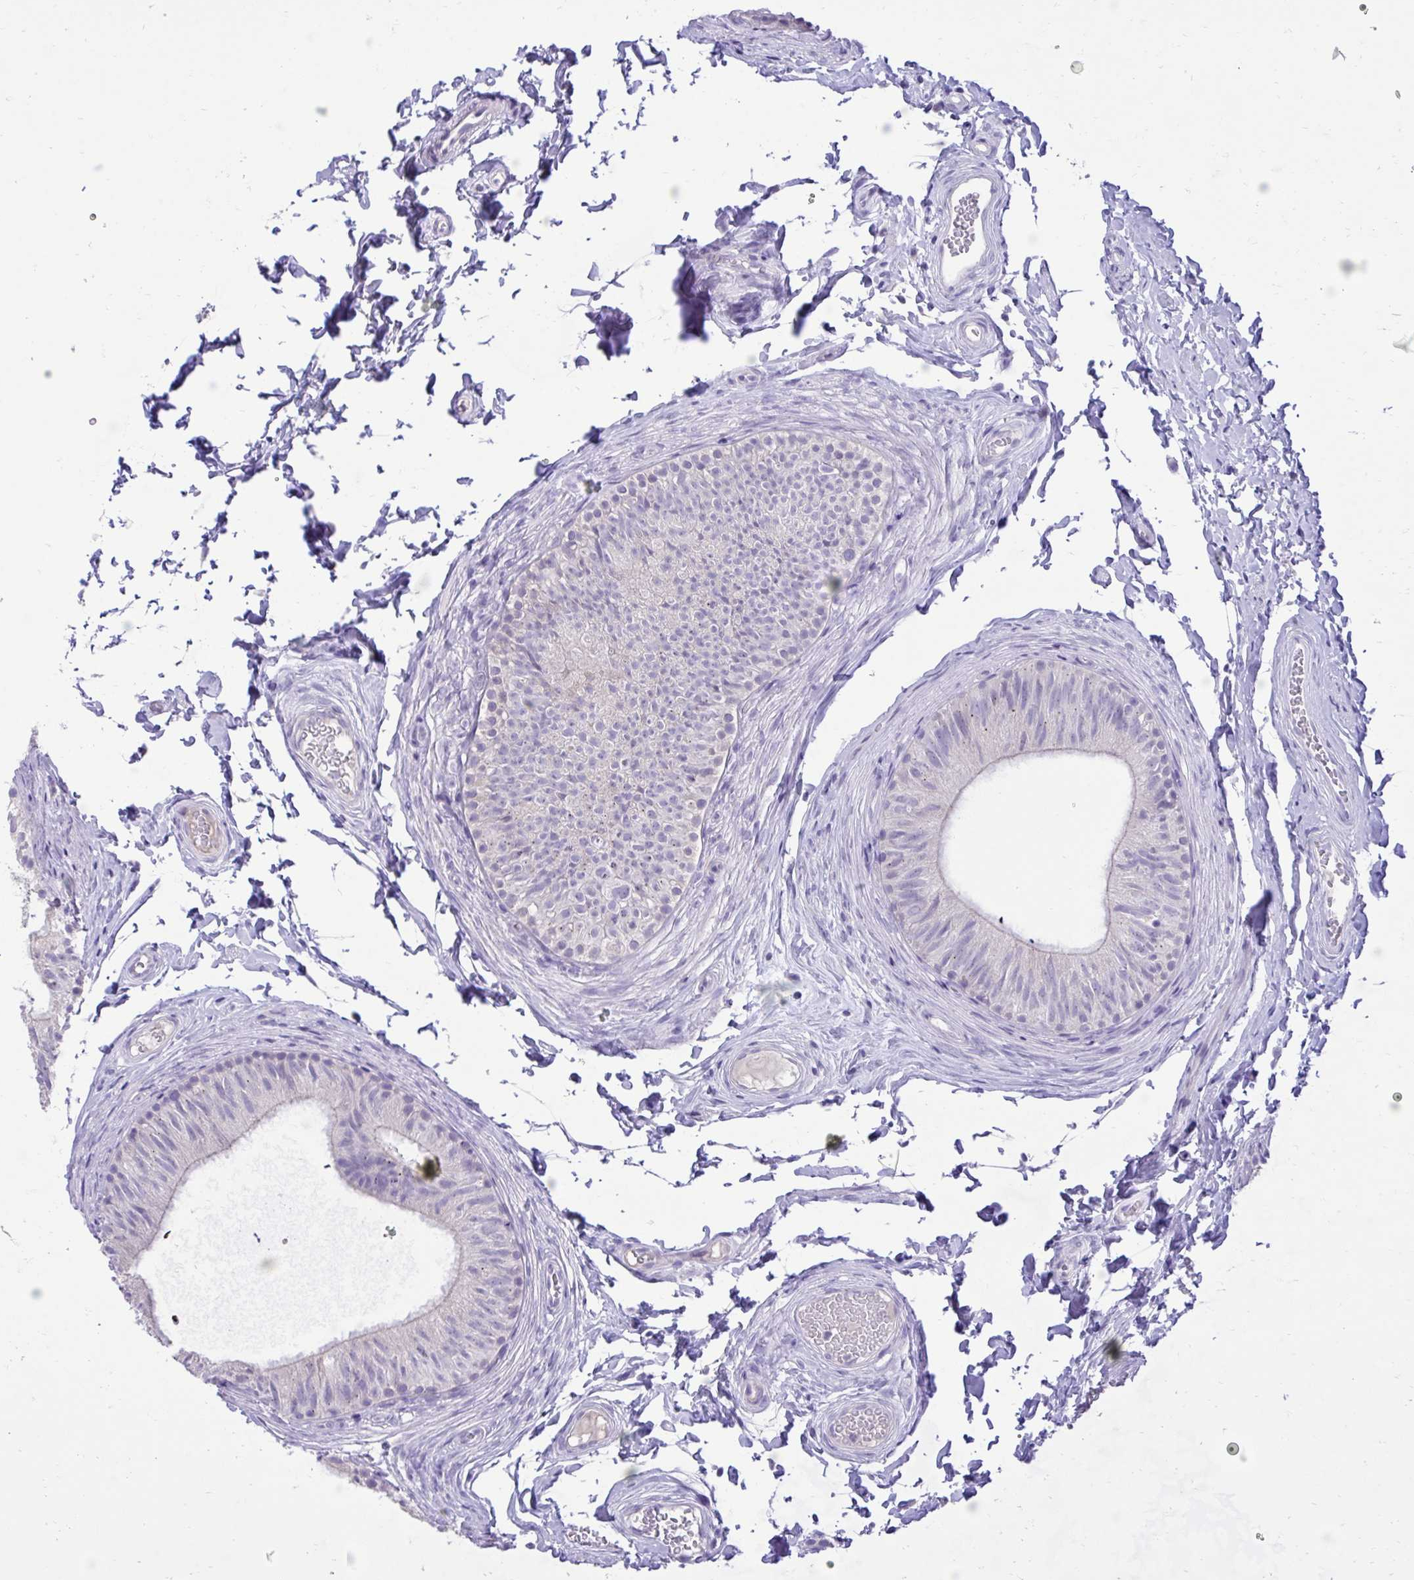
{"staining": {"intensity": "negative", "quantity": "none", "location": "none"}, "tissue": "epididymis", "cell_type": "Glandular cells", "image_type": "normal", "snomed": [{"axis": "morphology", "description": "Normal tissue, NOS"}, {"axis": "topography", "description": "Epididymis, spermatic cord, NOS"}, {"axis": "topography", "description": "Epididymis"}, {"axis": "topography", "description": "Peripheral nerve tissue"}], "caption": "Immunohistochemical staining of unremarkable human epididymis shows no significant expression in glandular cells. (Stains: DAB (3,3'-diaminobenzidine) immunohistochemistry (IHC) with hematoxylin counter stain, Microscopy: brightfield microscopy at high magnification).", "gene": "TMCO5A", "patient": {"sex": "male", "age": 29}}